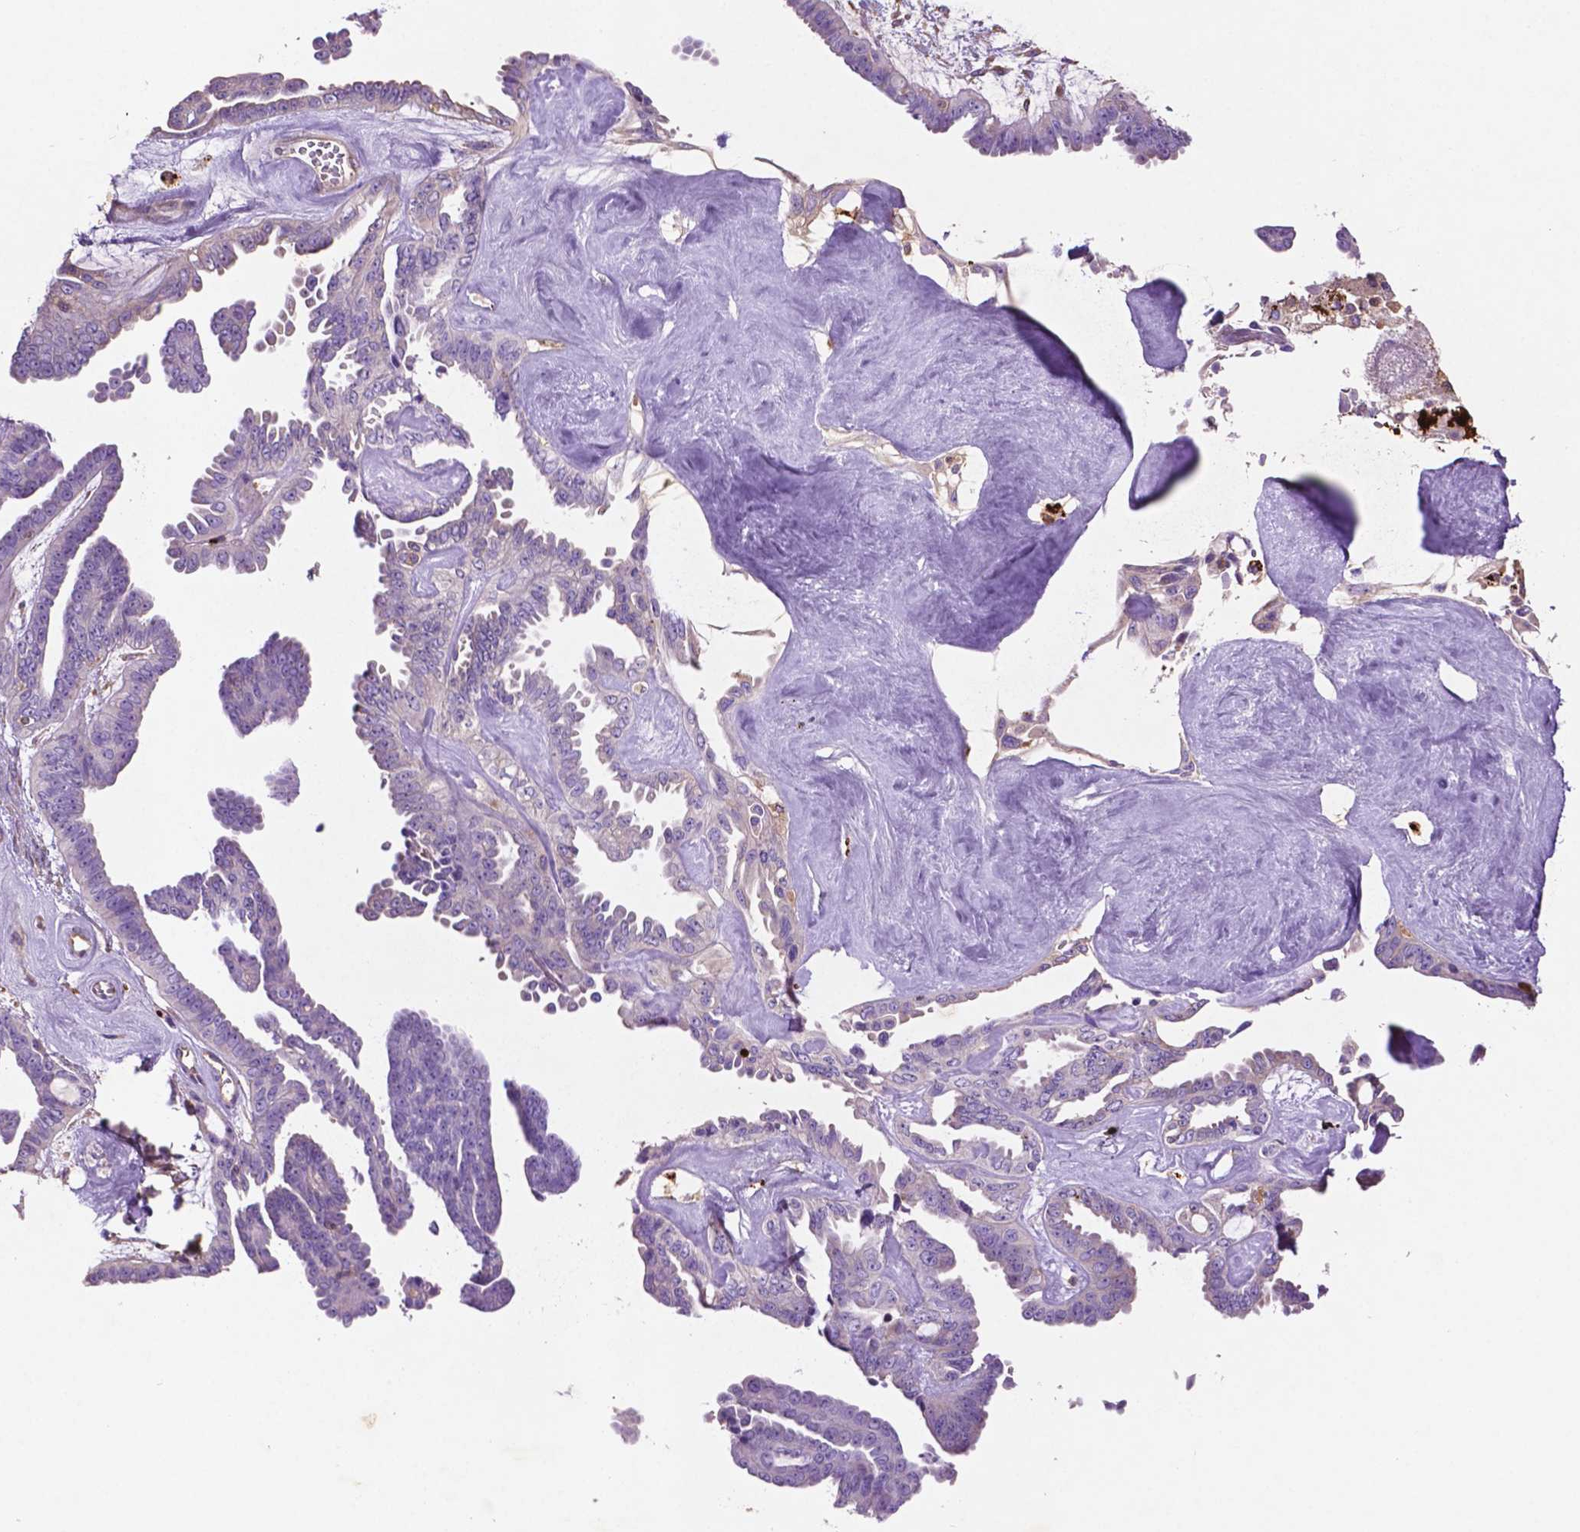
{"staining": {"intensity": "negative", "quantity": "none", "location": "none"}, "tissue": "ovarian cancer", "cell_type": "Tumor cells", "image_type": "cancer", "snomed": [{"axis": "morphology", "description": "Cystadenocarcinoma, serous, NOS"}, {"axis": "topography", "description": "Ovary"}], "caption": "The immunohistochemistry micrograph has no significant staining in tumor cells of ovarian cancer (serous cystadenocarcinoma) tissue. (Immunohistochemistry, brightfield microscopy, high magnification).", "gene": "GDPD5", "patient": {"sex": "female", "age": 71}}